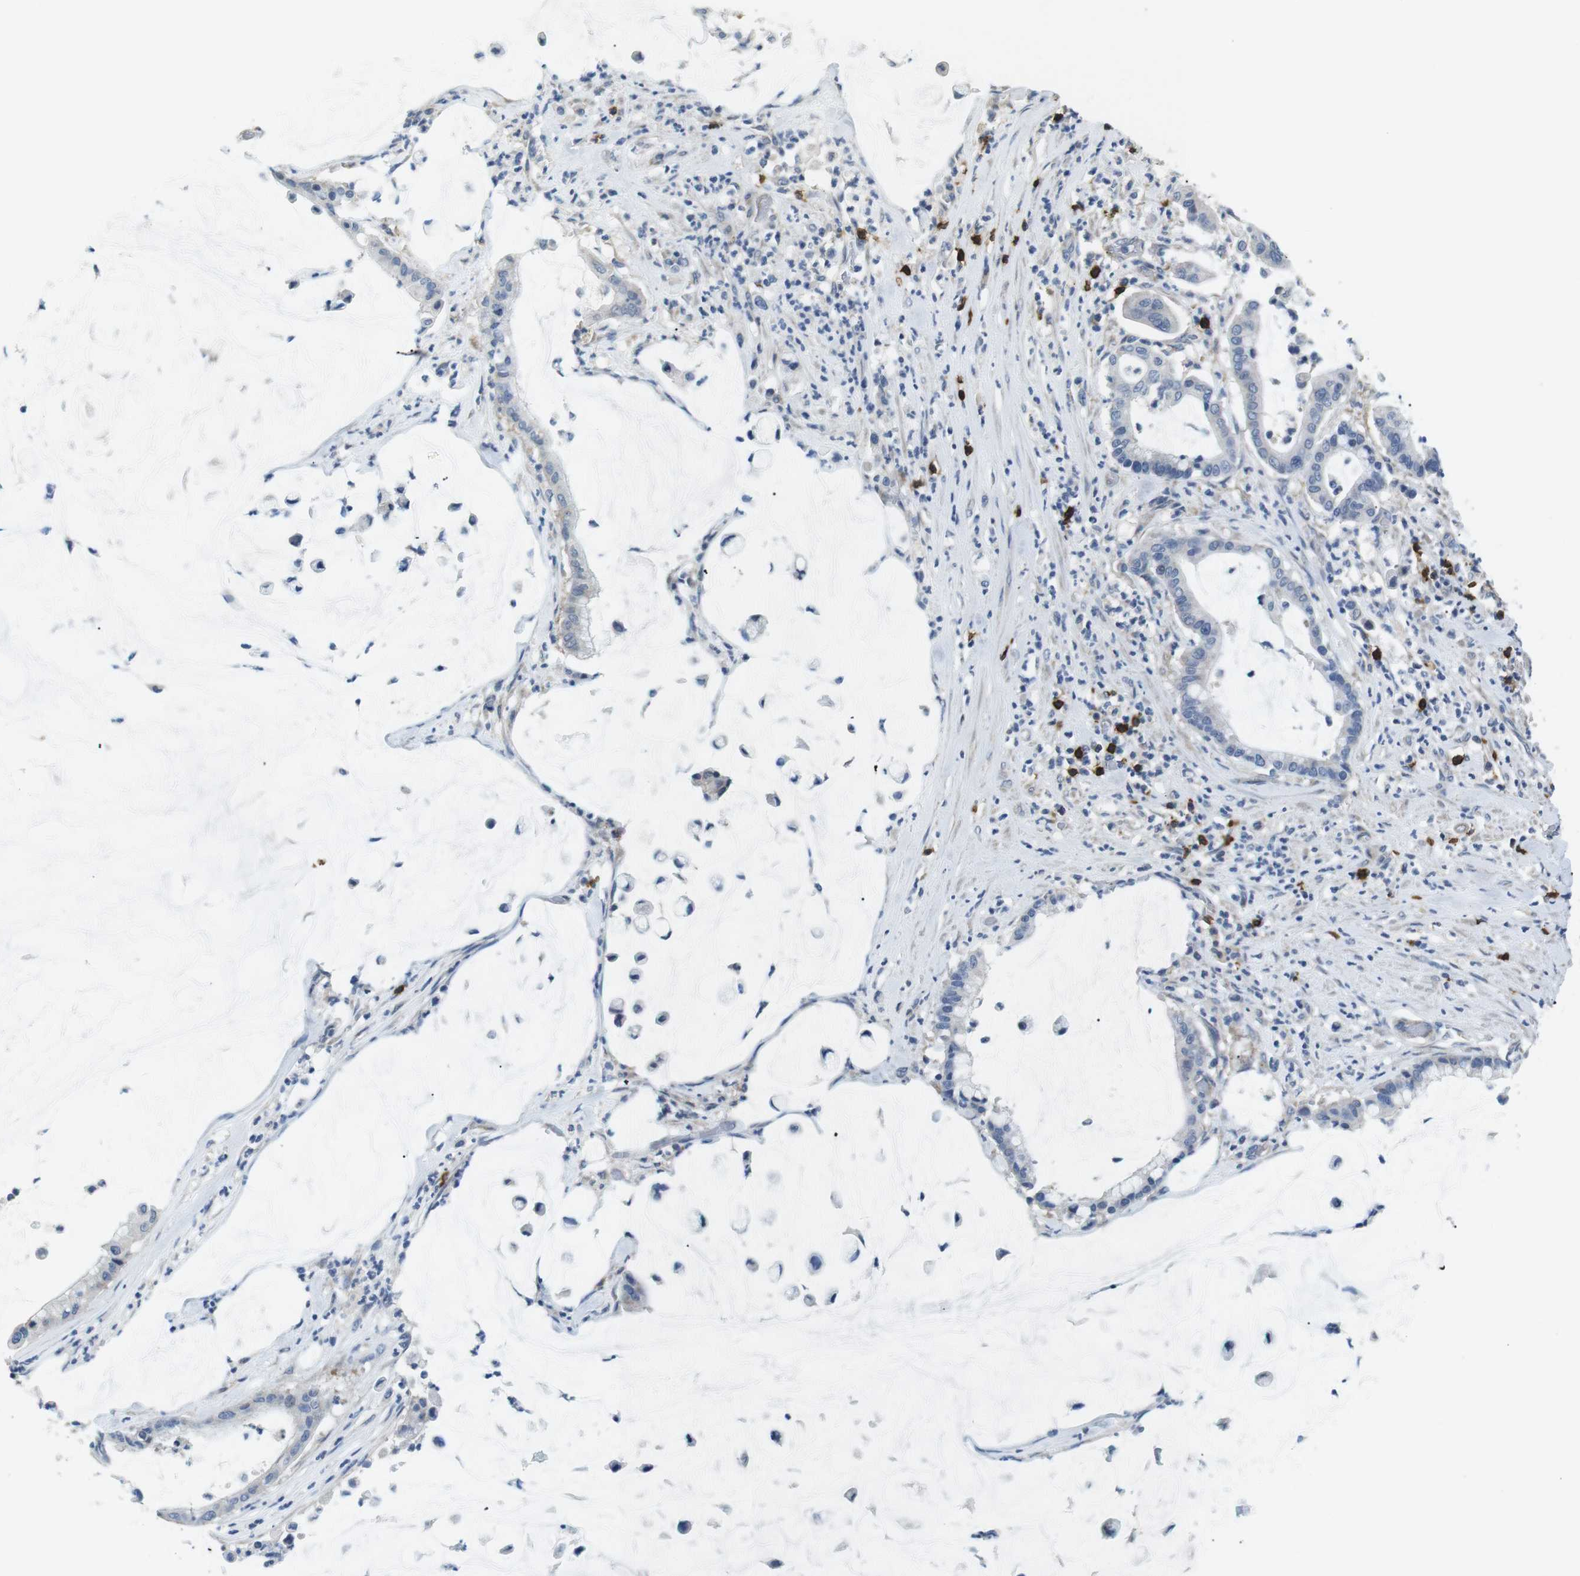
{"staining": {"intensity": "negative", "quantity": "none", "location": "none"}, "tissue": "pancreatic cancer", "cell_type": "Tumor cells", "image_type": "cancer", "snomed": [{"axis": "morphology", "description": "Adenocarcinoma, NOS"}, {"axis": "topography", "description": "Pancreas"}], "caption": "This is a photomicrograph of immunohistochemistry staining of pancreatic cancer (adenocarcinoma), which shows no positivity in tumor cells. The staining is performed using DAB brown chromogen with nuclei counter-stained in using hematoxylin.", "gene": "CD6", "patient": {"sex": "male", "age": 41}}